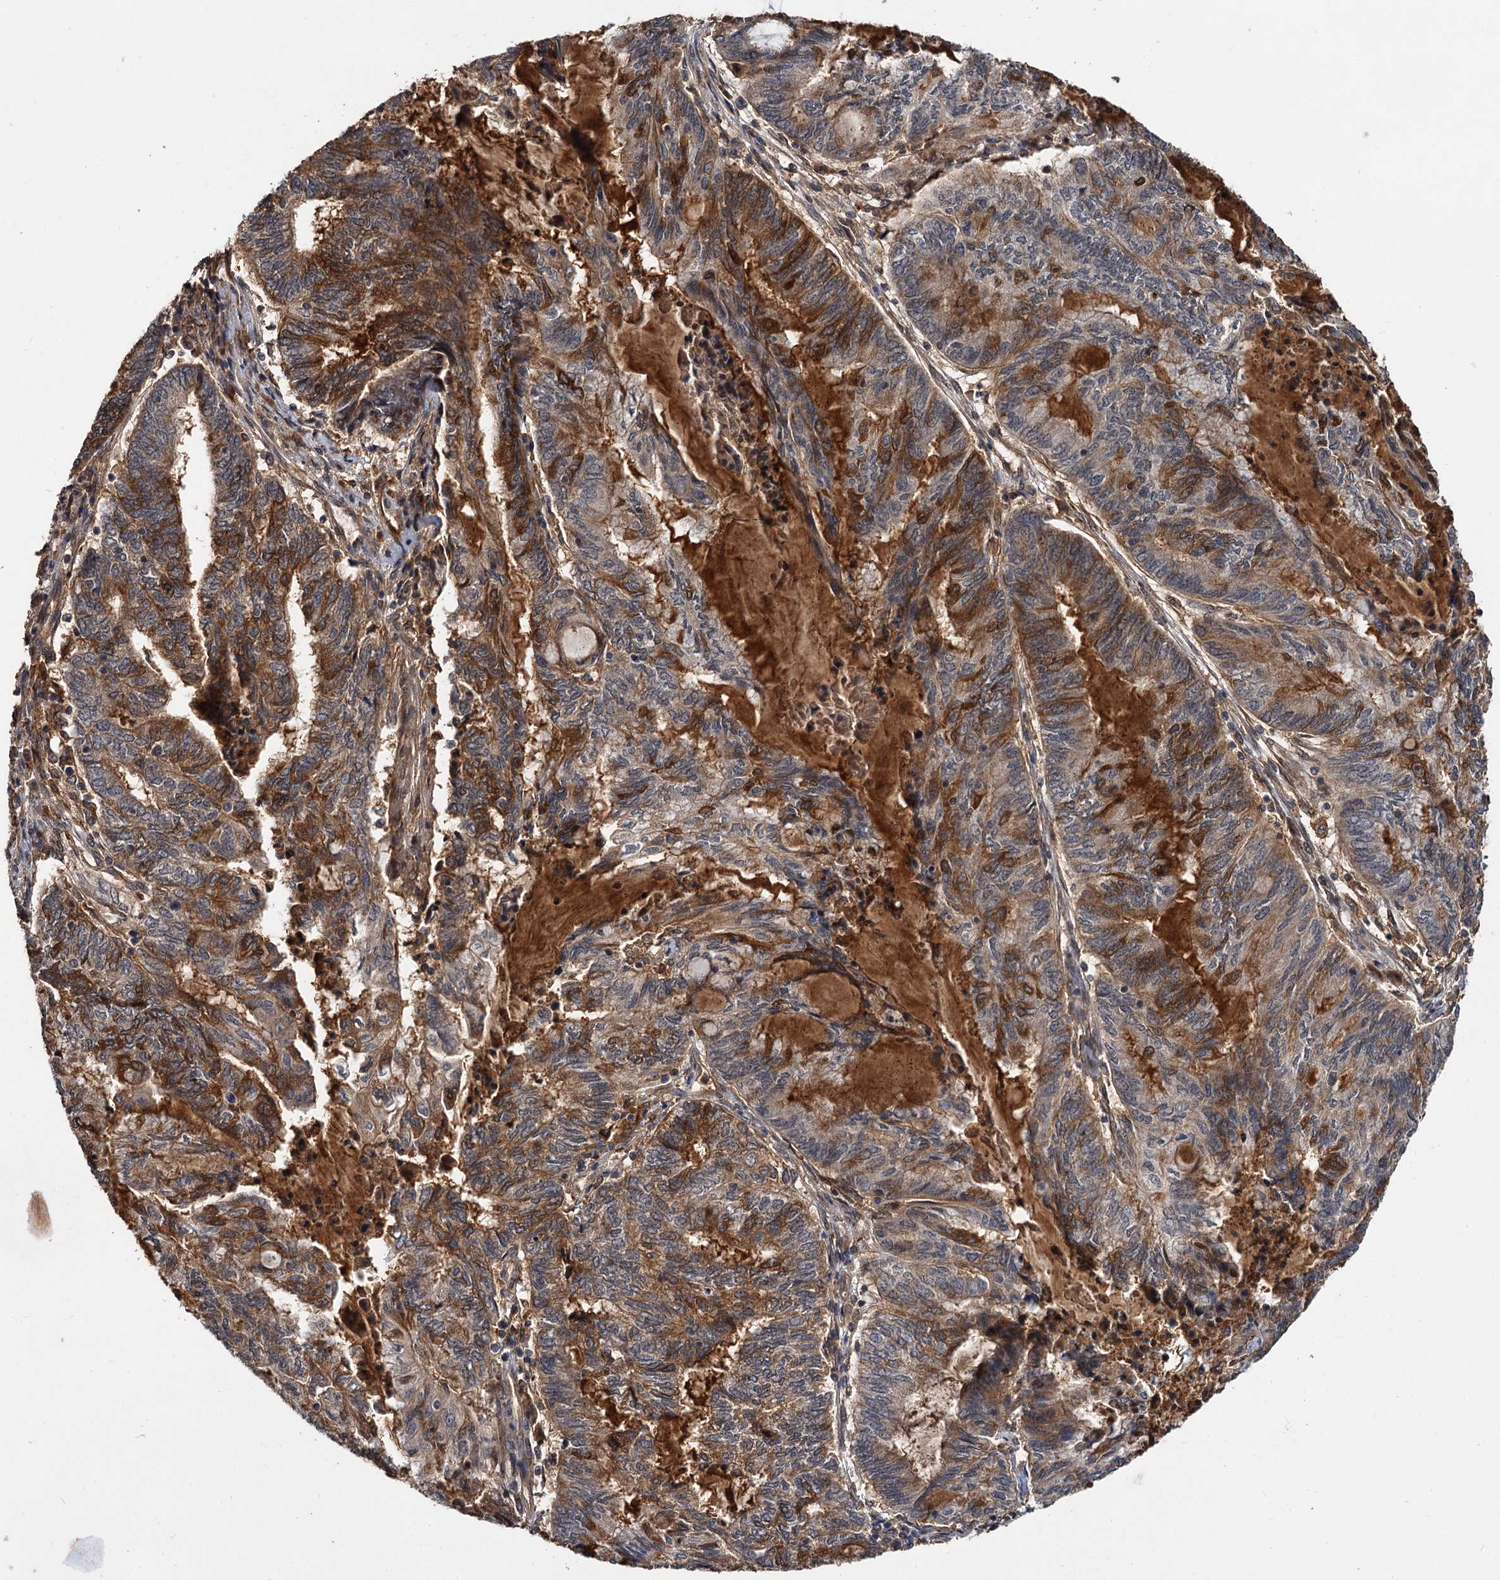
{"staining": {"intensity": "moderate", "quantity": "25%-75%", "location": "cytoplasmic/membranous"}, "tissue": "endometrial cancer", "cell_type": "Tumor cells", "image_type": "cancer", "snomed": [{"axis": "morphology", "description": "Adenocarcinoma, NOS"}, {"axis": "topography", "description": "Uterus"}, {"axis": "topography", "description": "Endometrium"}], "caption": "Brown immunohistochemical staining in human endometrial cancer (adenocarcinoma) displays moderate cytoplasmic/membranous staining in approximately 25%-75% of tumor cells.", "gene": "MBD6", "patient": {"sex": "female", "age": 70}}